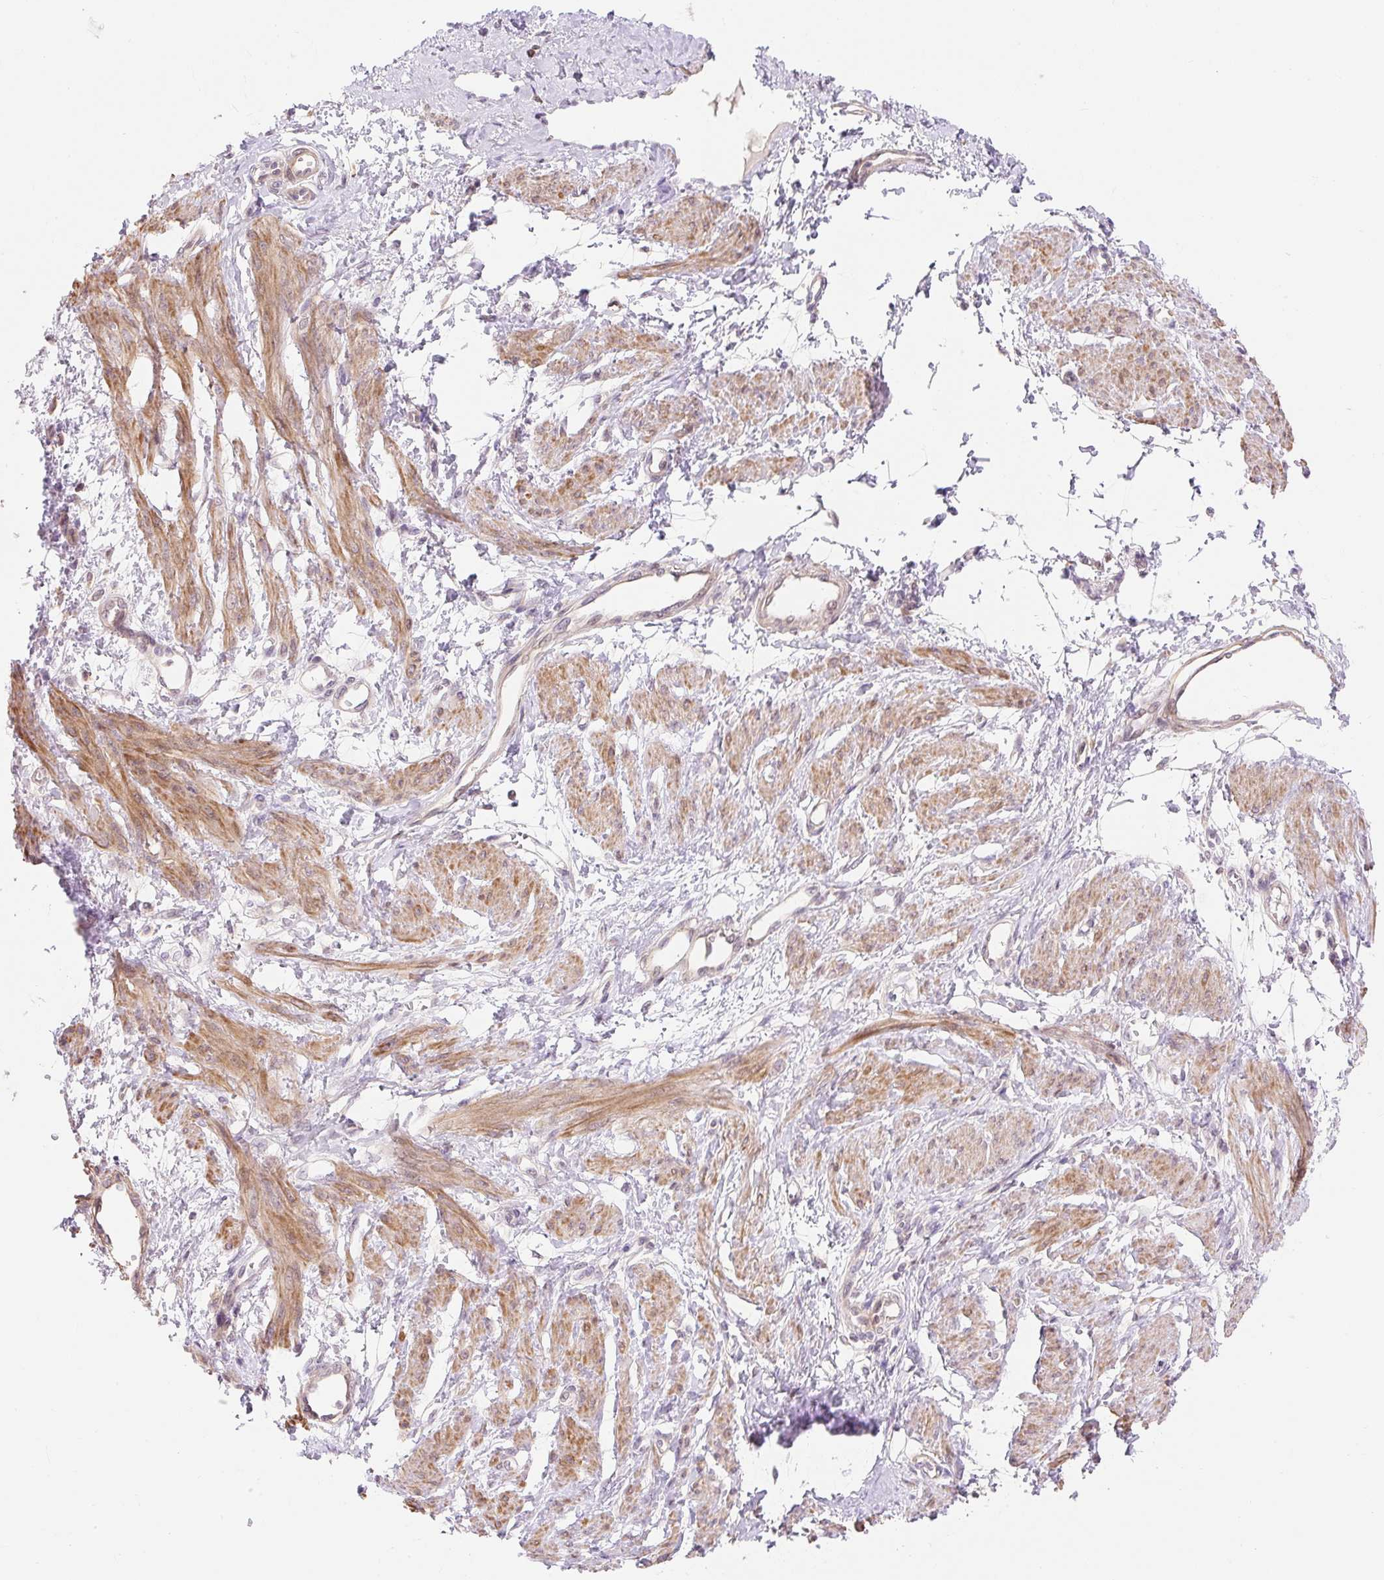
{"staining": {"intensity": "moderate", "quantity": ">75%", "location": "cytoplasmic/membranous"}, "tissue": "smooth muscle", "cell_type": "Smooth muscle cells", "image_type": "normal", "snomed": [{"axis": "morphology", "description": "Normal tissue, NOS"}, {"axis": "topography", "description": "Smooth muscle"}, {"axis": "topography", "description": "Uterus"}], "caption": "The image reveals staining of unremarkable smooth muscle, revealing moderate cytoplasmic/membranous protein staining (brown color) within smooth muscle cells. The staining is performed using DAB brown chromogen to label protein expression. The nuclei are counter-stained blue using hematoxylin.", "gene": "EMC10", "patient": {"sex": "female", "age": 39}}